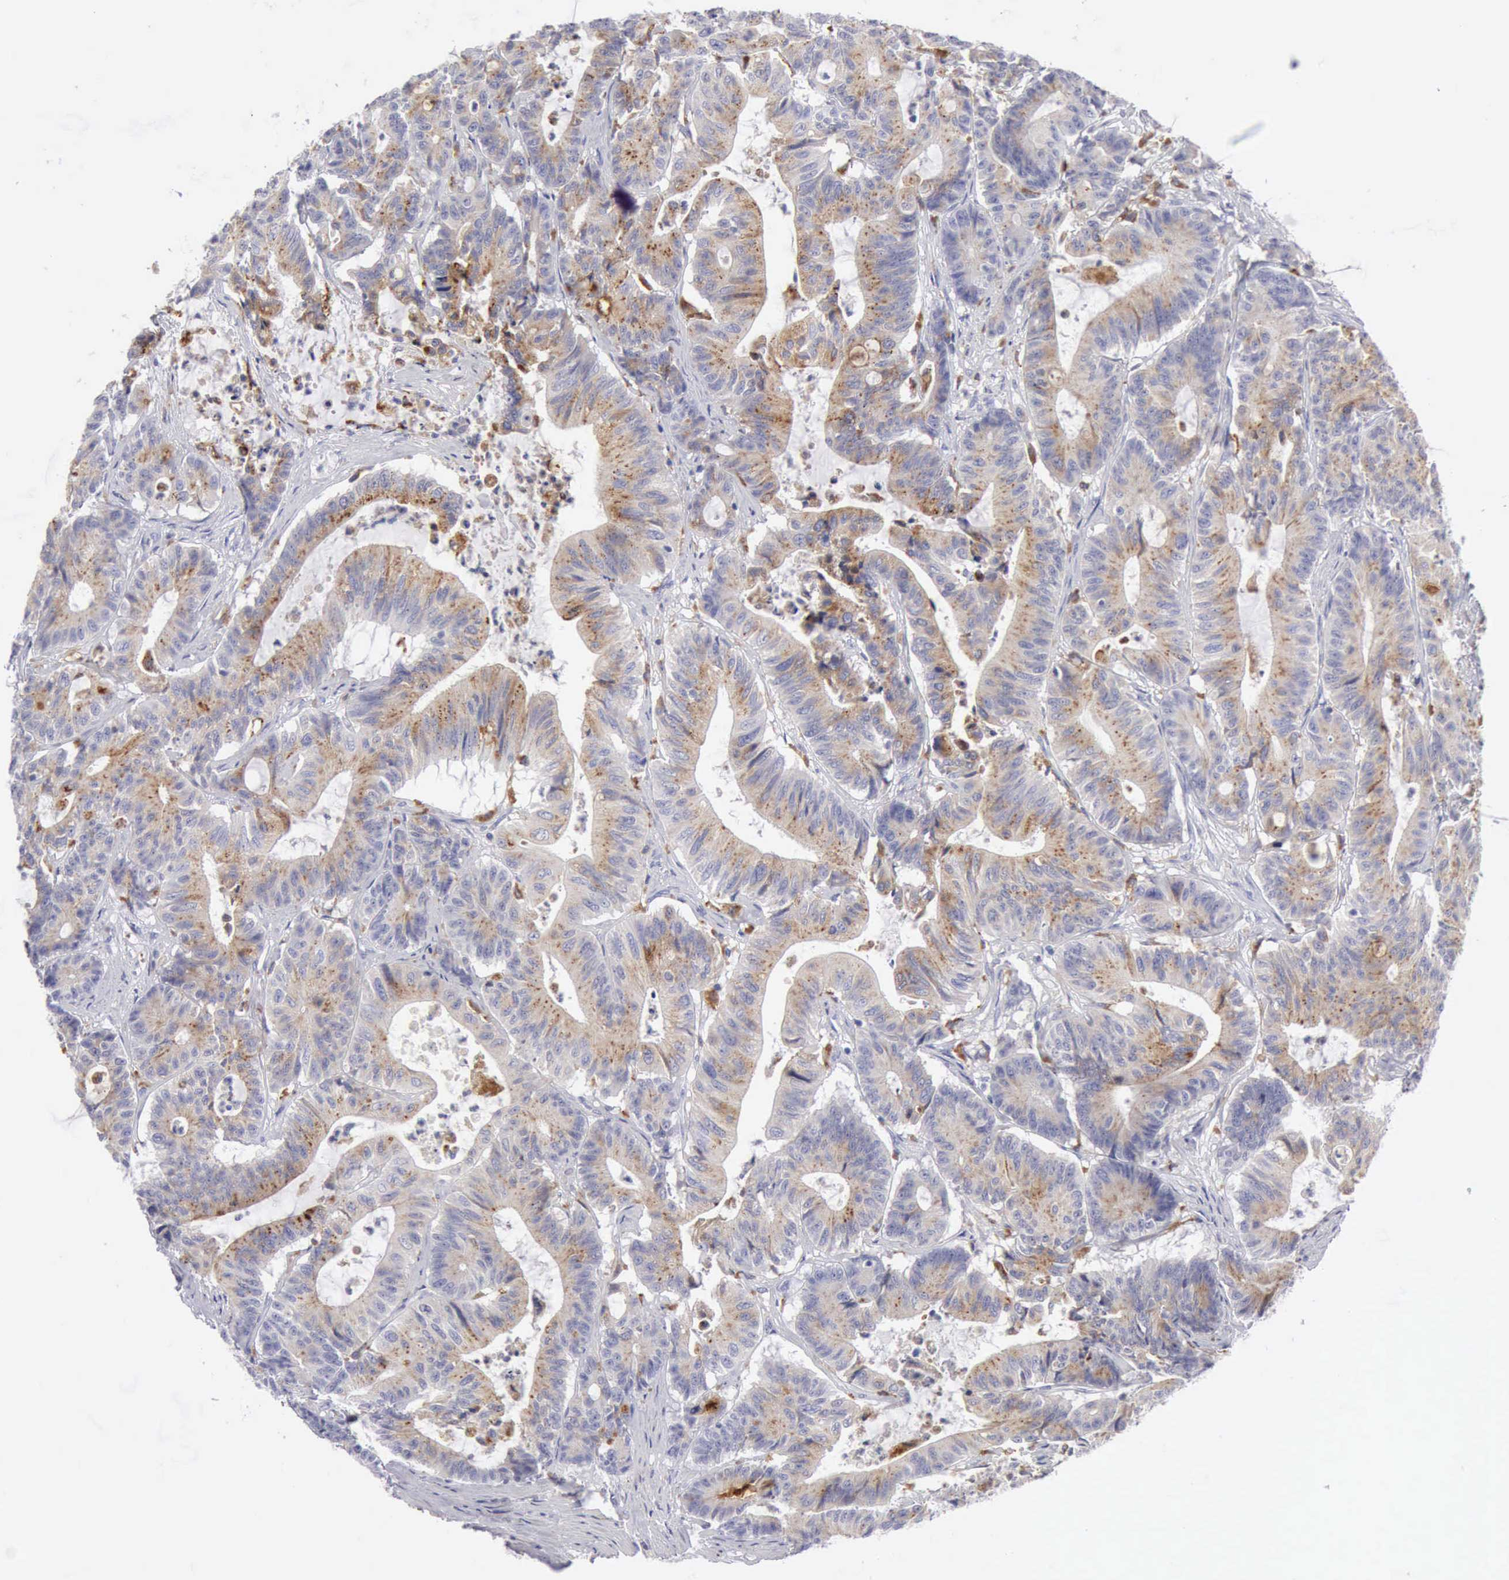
{"staining": {"intensity": "weak", "quantity": ">75%", "location": "cytoplasmic/membranous"}, "tissue": "colorectal cancer", "cell_type": "Tumor cells", "image_type": "cancer", "snomed": [{"axis": "morphology", "description": "Adenocarcinoma, NOS"}, {"axis": "topography", "description": "Colon"}], "caption": "Immunohistochemical staining of adenocarcinoma (colorectal) demonstrates low levels of weak cytoplasmic/membranous positivity in about >75% of tumor cells.", "gene": "CTSS", "patient": {"sex": "female", "age": 84}}